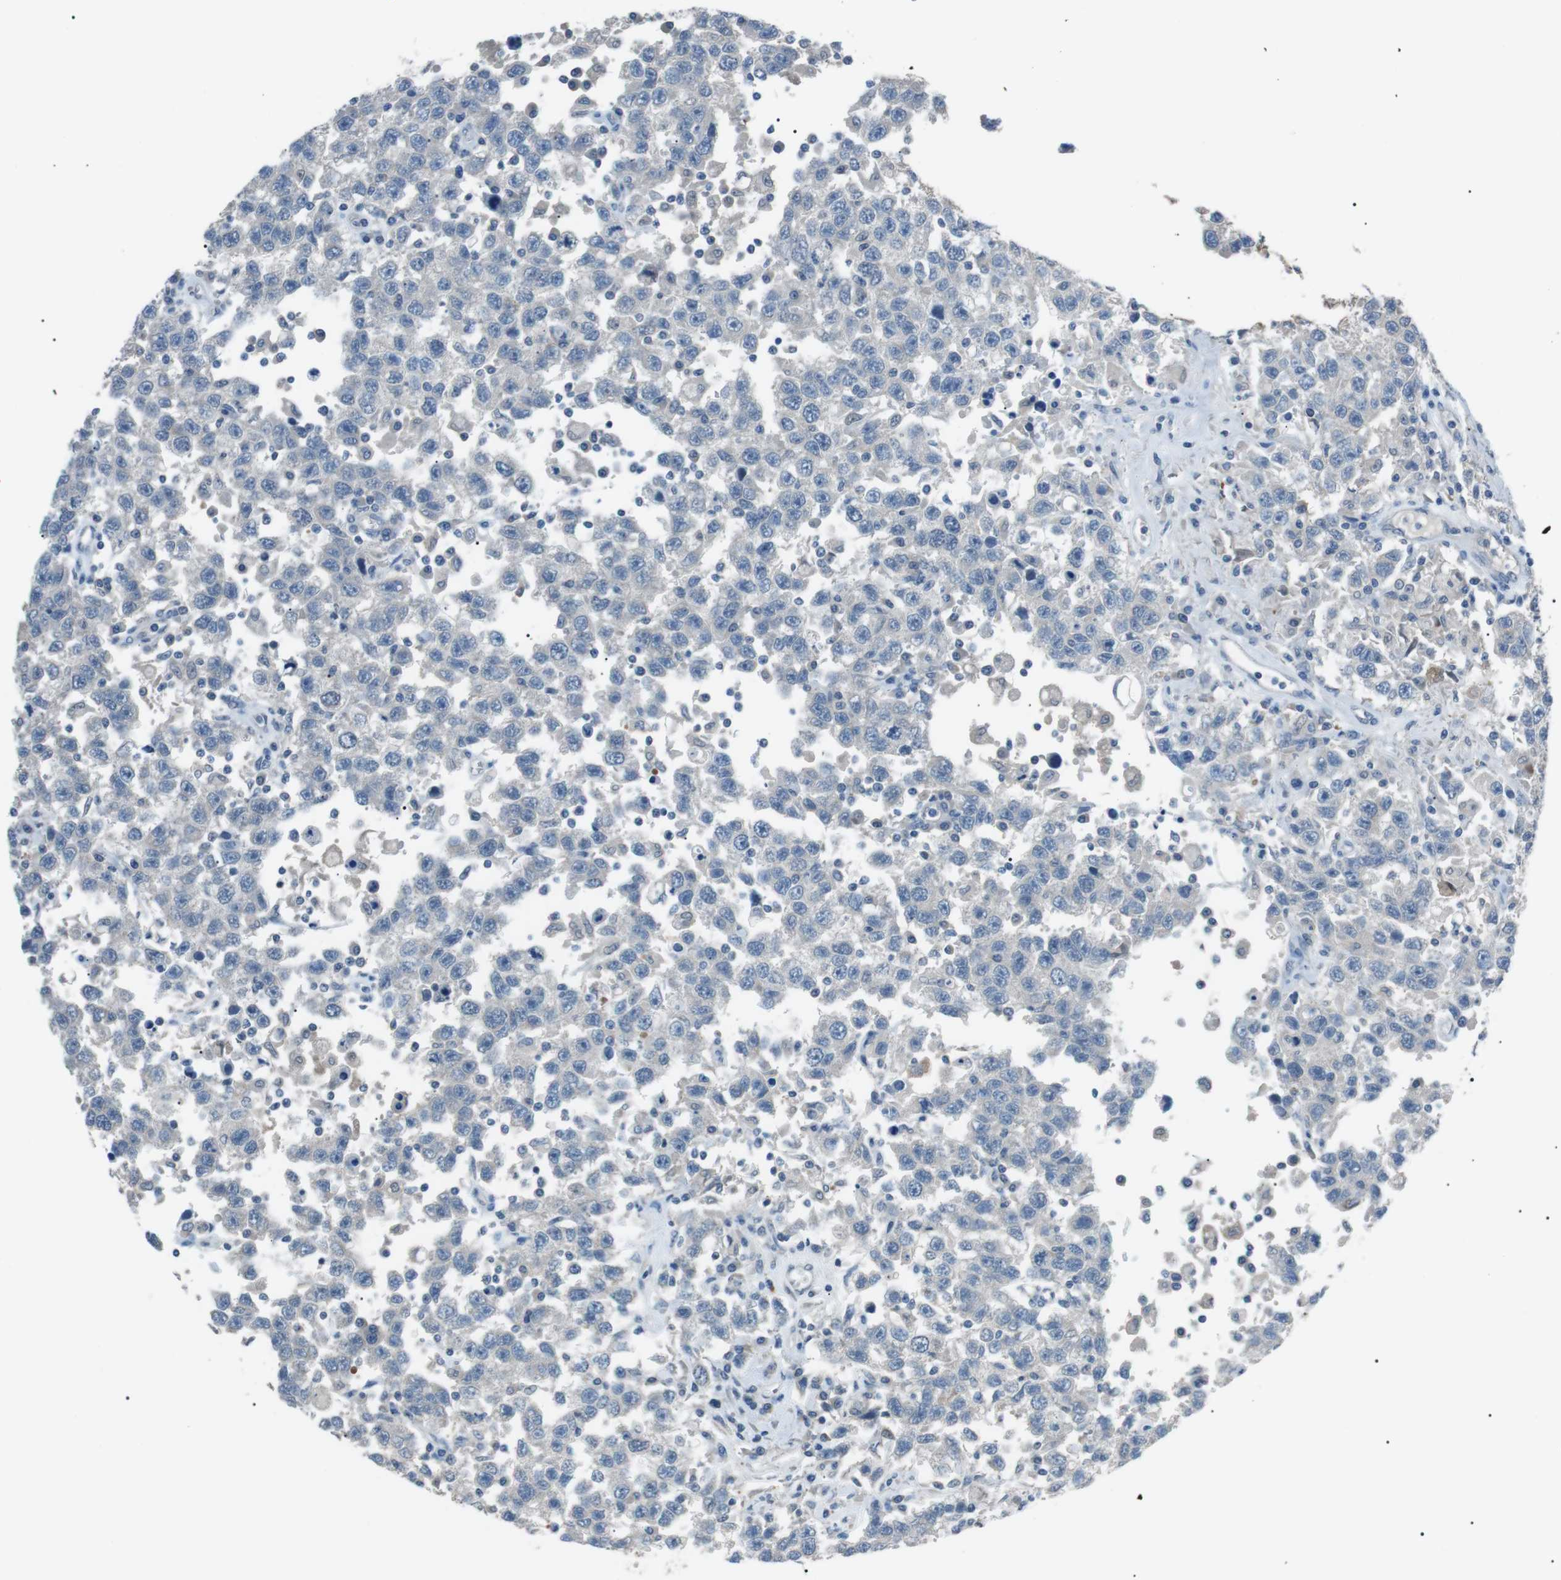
{"staining": {"intensity": "negative", "quantity": "none", "location": "none"}, "tissue": "testis cancer", "cell_type": "Tumor cells", "image_type": "cancer", "snomed": [{"axis": "morphology", "description": "Seminoma, NOS"}, {"axis": "topography", "description": "Testis"}], "caption": "Immunohistochemistry histopathology image of testis cancer (seminoma) stained for a protein (brown), which exhibits no positivity in tumor cells.", "gene": "CDH26", "patient": {"sex": "male", "age": 41}}